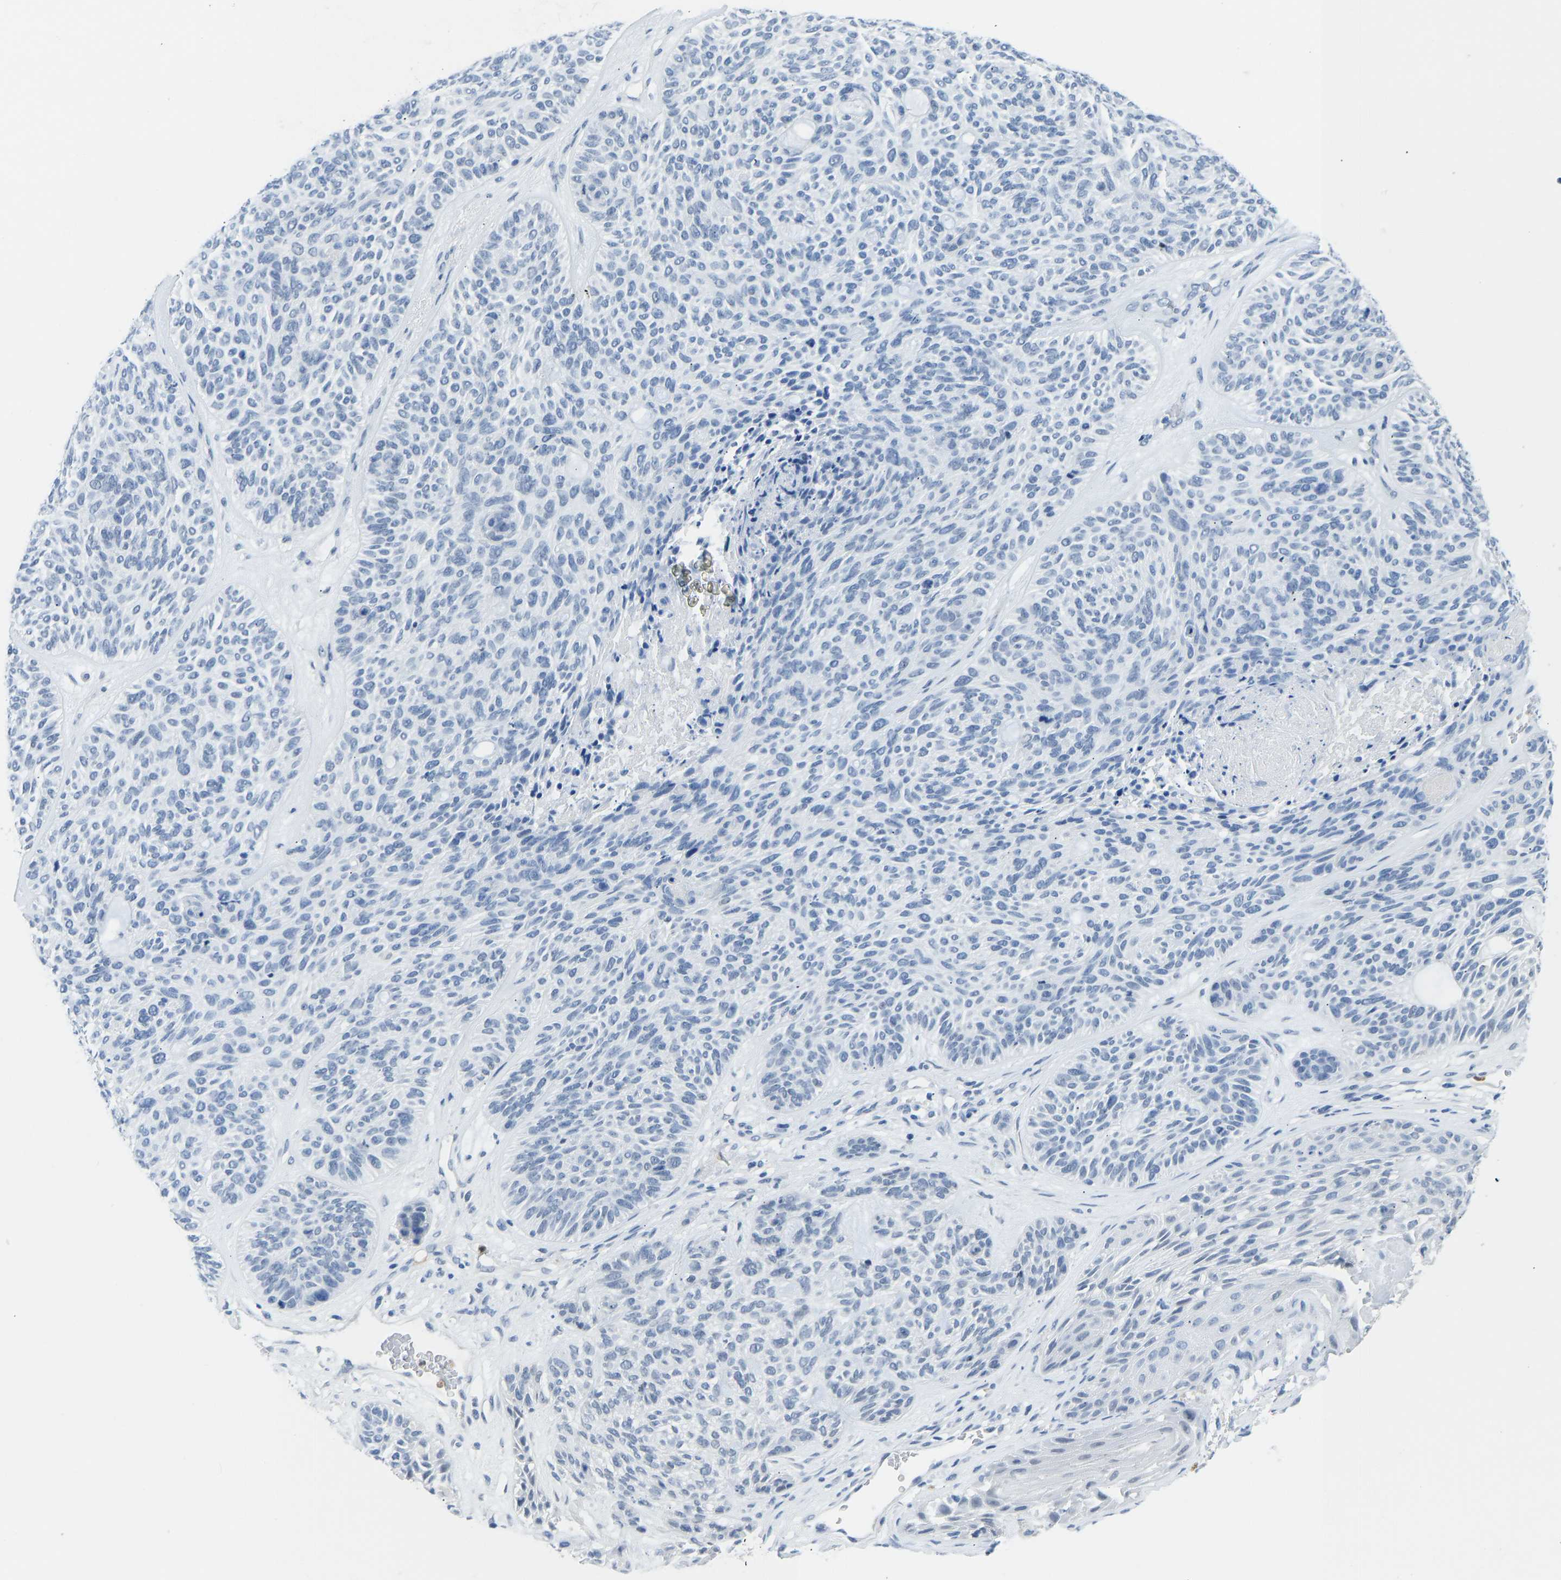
{"staining": {"intensity": "negative", "quantity": "none", "location": "none"}, "tissue": "skin cancer", "cell_type": "Tumor cells", "image_type": "cancer", "snomed": [{"axis": "morphology", "description": "Basal cell carcinoma"}, {"axis": "topography", "description": "Skin"}], "caption": "DAB immunohistochemical staining of skin cancer (basal cell carcinoma) demonstrates no significant positivity in tumor cells.", "gene": "TXNDC2", "patient": {"sex": "male", "age": 55}}